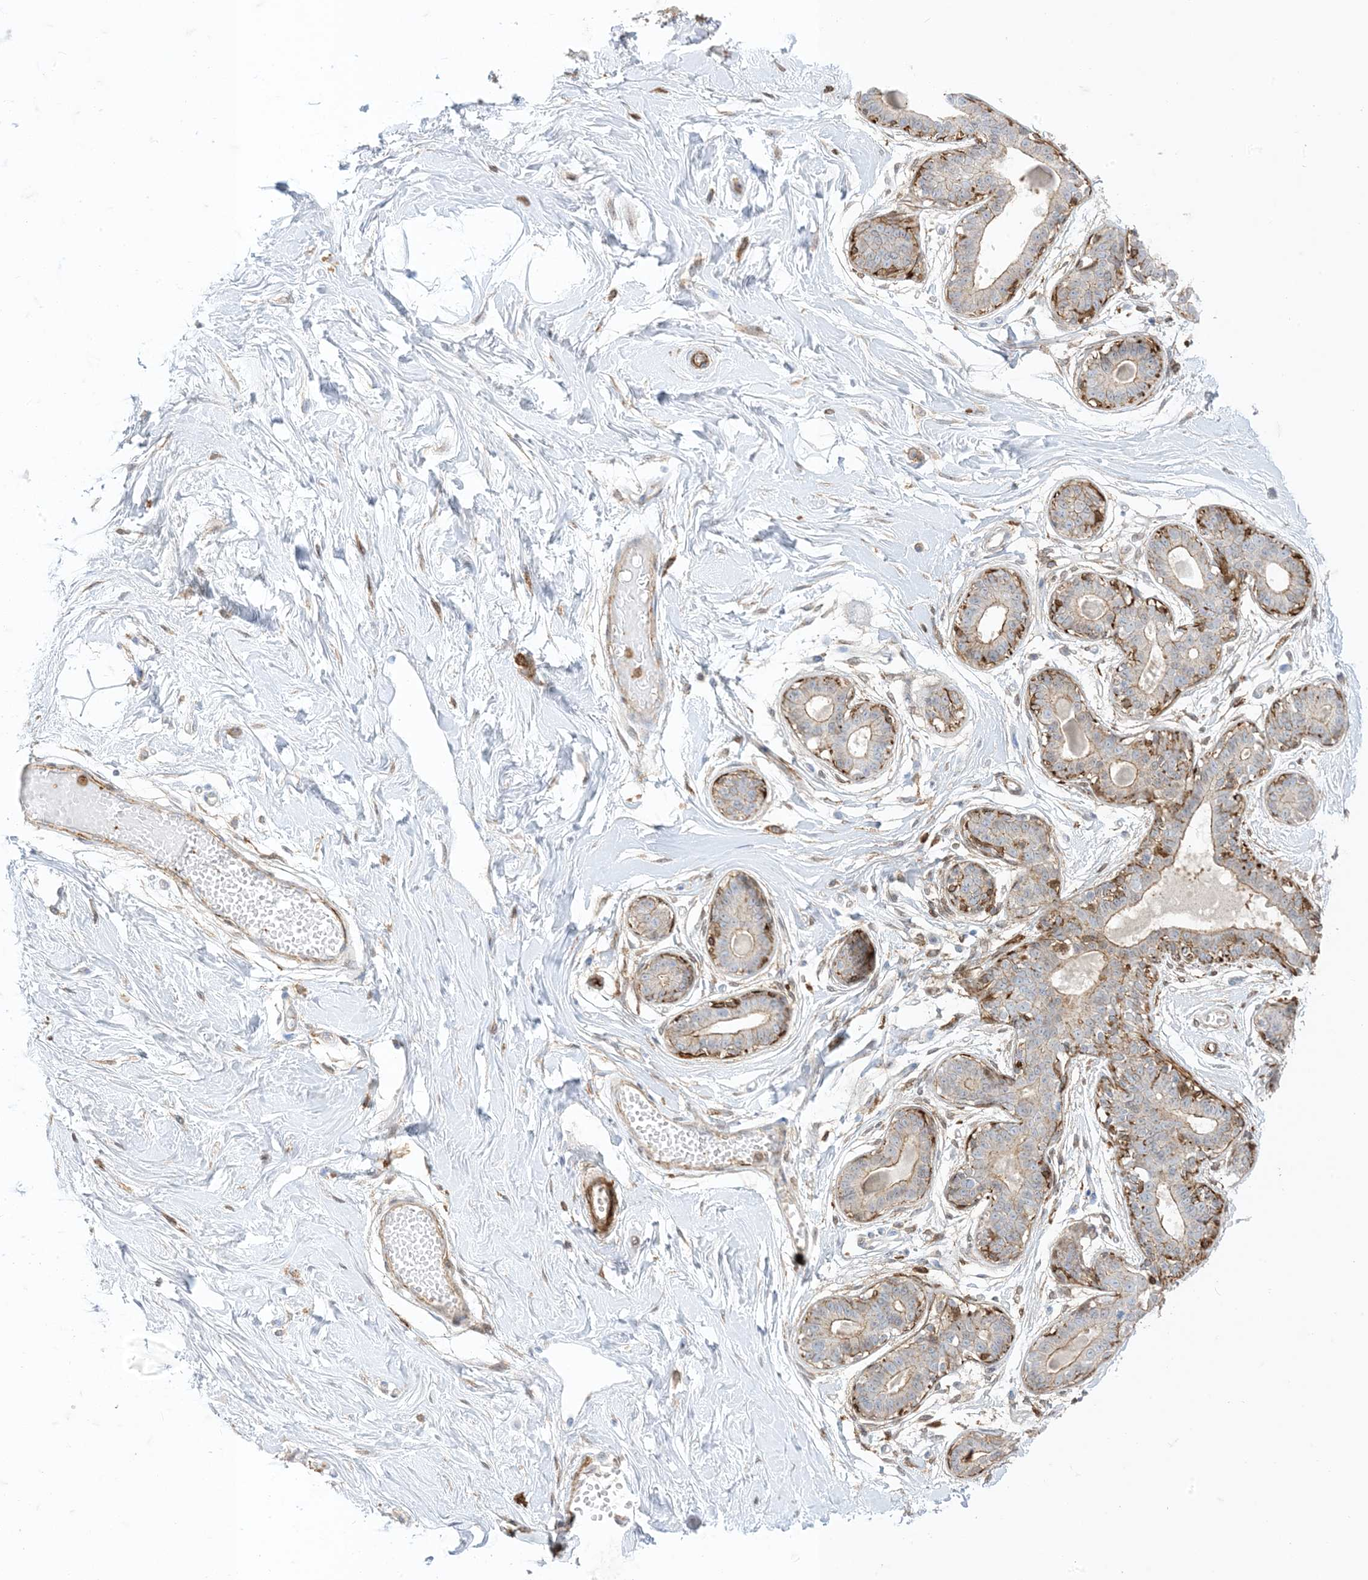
{"staining": {"intensity": "negative", "quantity": "none", "location": "none"}, "tissue": "breast", "cell_type": "Adipocytes", "image_type": "normal", "snomed": [{"axis": "morphology", "description": "Normal tissue, NOS"}, {"axis": "topography", "description": "Breast"}], "caption": "Immunohistochemical staining of unremarkable human breast reveals no significant positivity in adipocytes.", "gene": "GSN", "patient": {"sex": "female", "age": 45}}